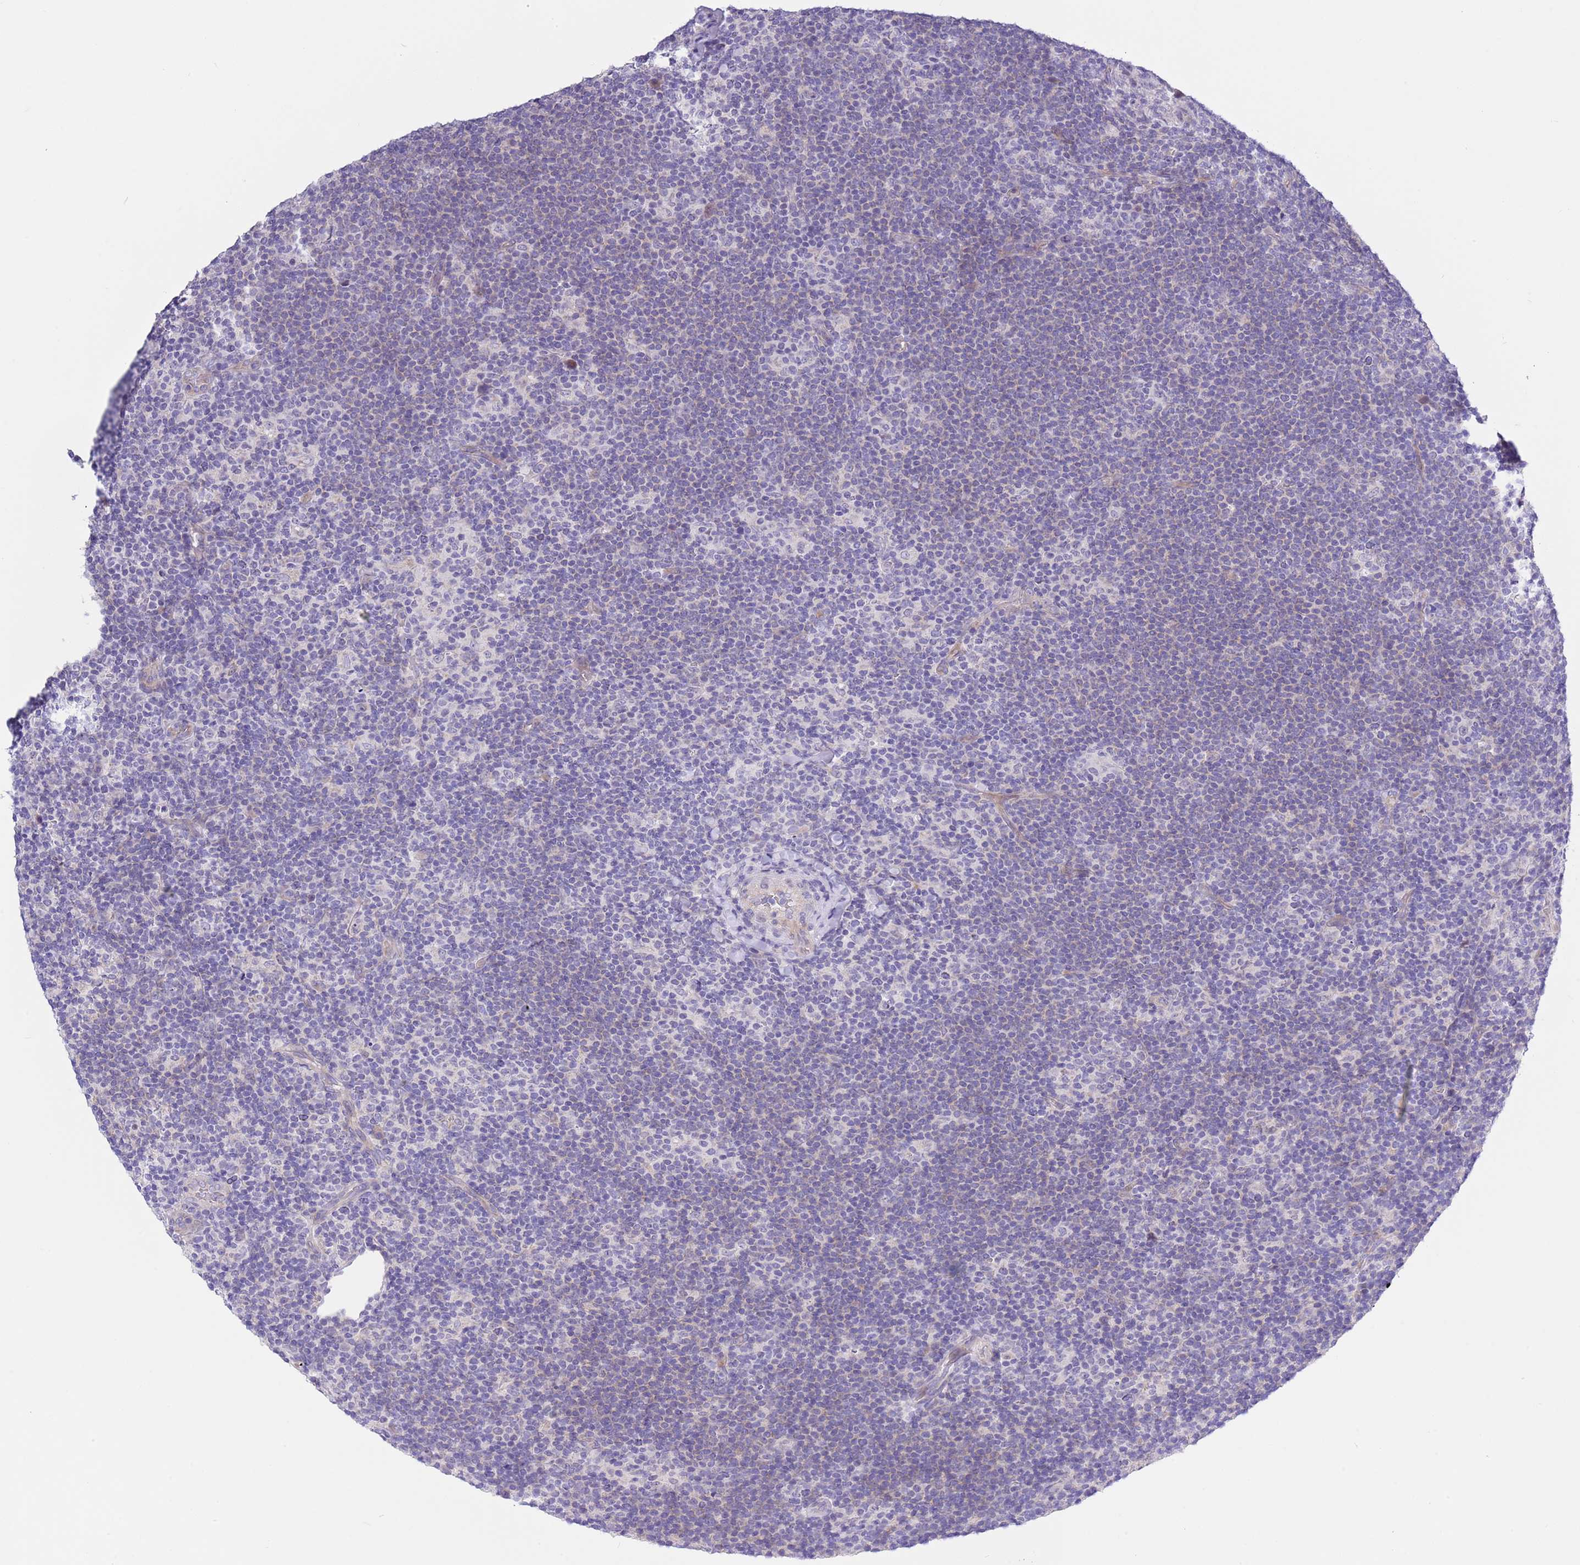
{"staining": {"intensity": "negative", "quantity": "none", "location": "none"}, "tissue": "lymphoma", "cell_type": "Tumor cells", "image_type": "cancer", "snomed": [{"axis": "morphology", "description": "Hodgkin's disease, NOS"}, {"axis": "topography", "description": "Lymph node"}], "caption": "Hodgkin's disease was stained to show a protein in brown. There is no significant staining in tumor cells.", "gene": "NET1", "patient": {"sex": "female", "age": 57}}